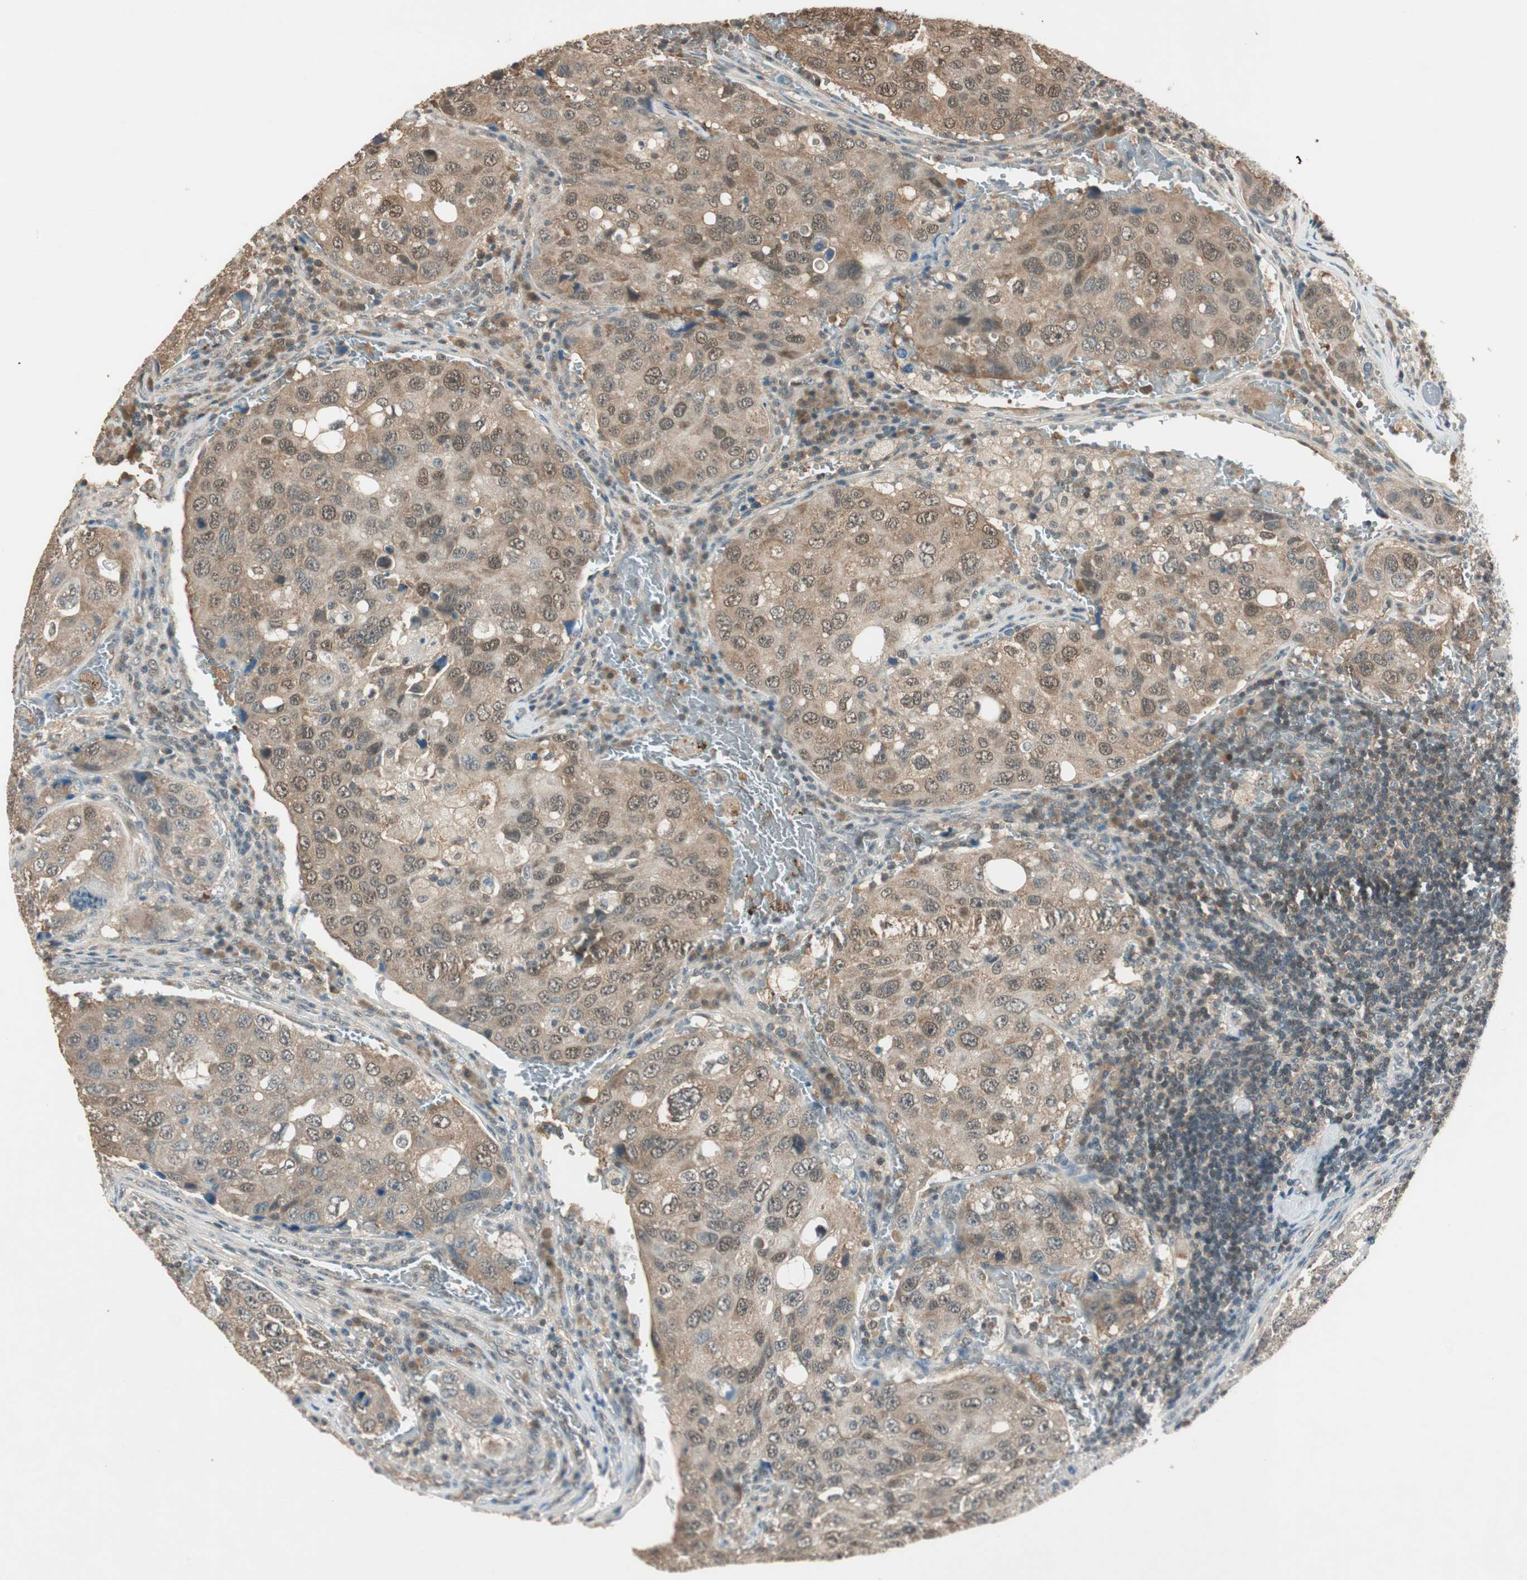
{"staining": {"intensity": "weak", "quantity": ">75%", "location": "cytoplasmic/membranous,nuclear"}, "tissue": "urothelial cancer", "cell_type": "Tumor cells", "image_type": "cancer", "snomed": [{"axis": "morphology", "description": "Urothelial carcinoma, High grade"}, {"axis": "topography", "description": "Lymph node"}, {"axis": "topography", "description": "Urinary bladder"}], "caption": "Urothelial carcinoma (high-grade) was stained to show a protein in brown. There is low levels of weak cytoplasmic/membranous and nuclear staining in approximately >75% of tumor cells. Using DAB (brown) and hematoxylin (blue) stains, captured at high magnification using brightfield microscopy.", "gene": "USP5", "patient": {"sex": "male", "age": 51}}